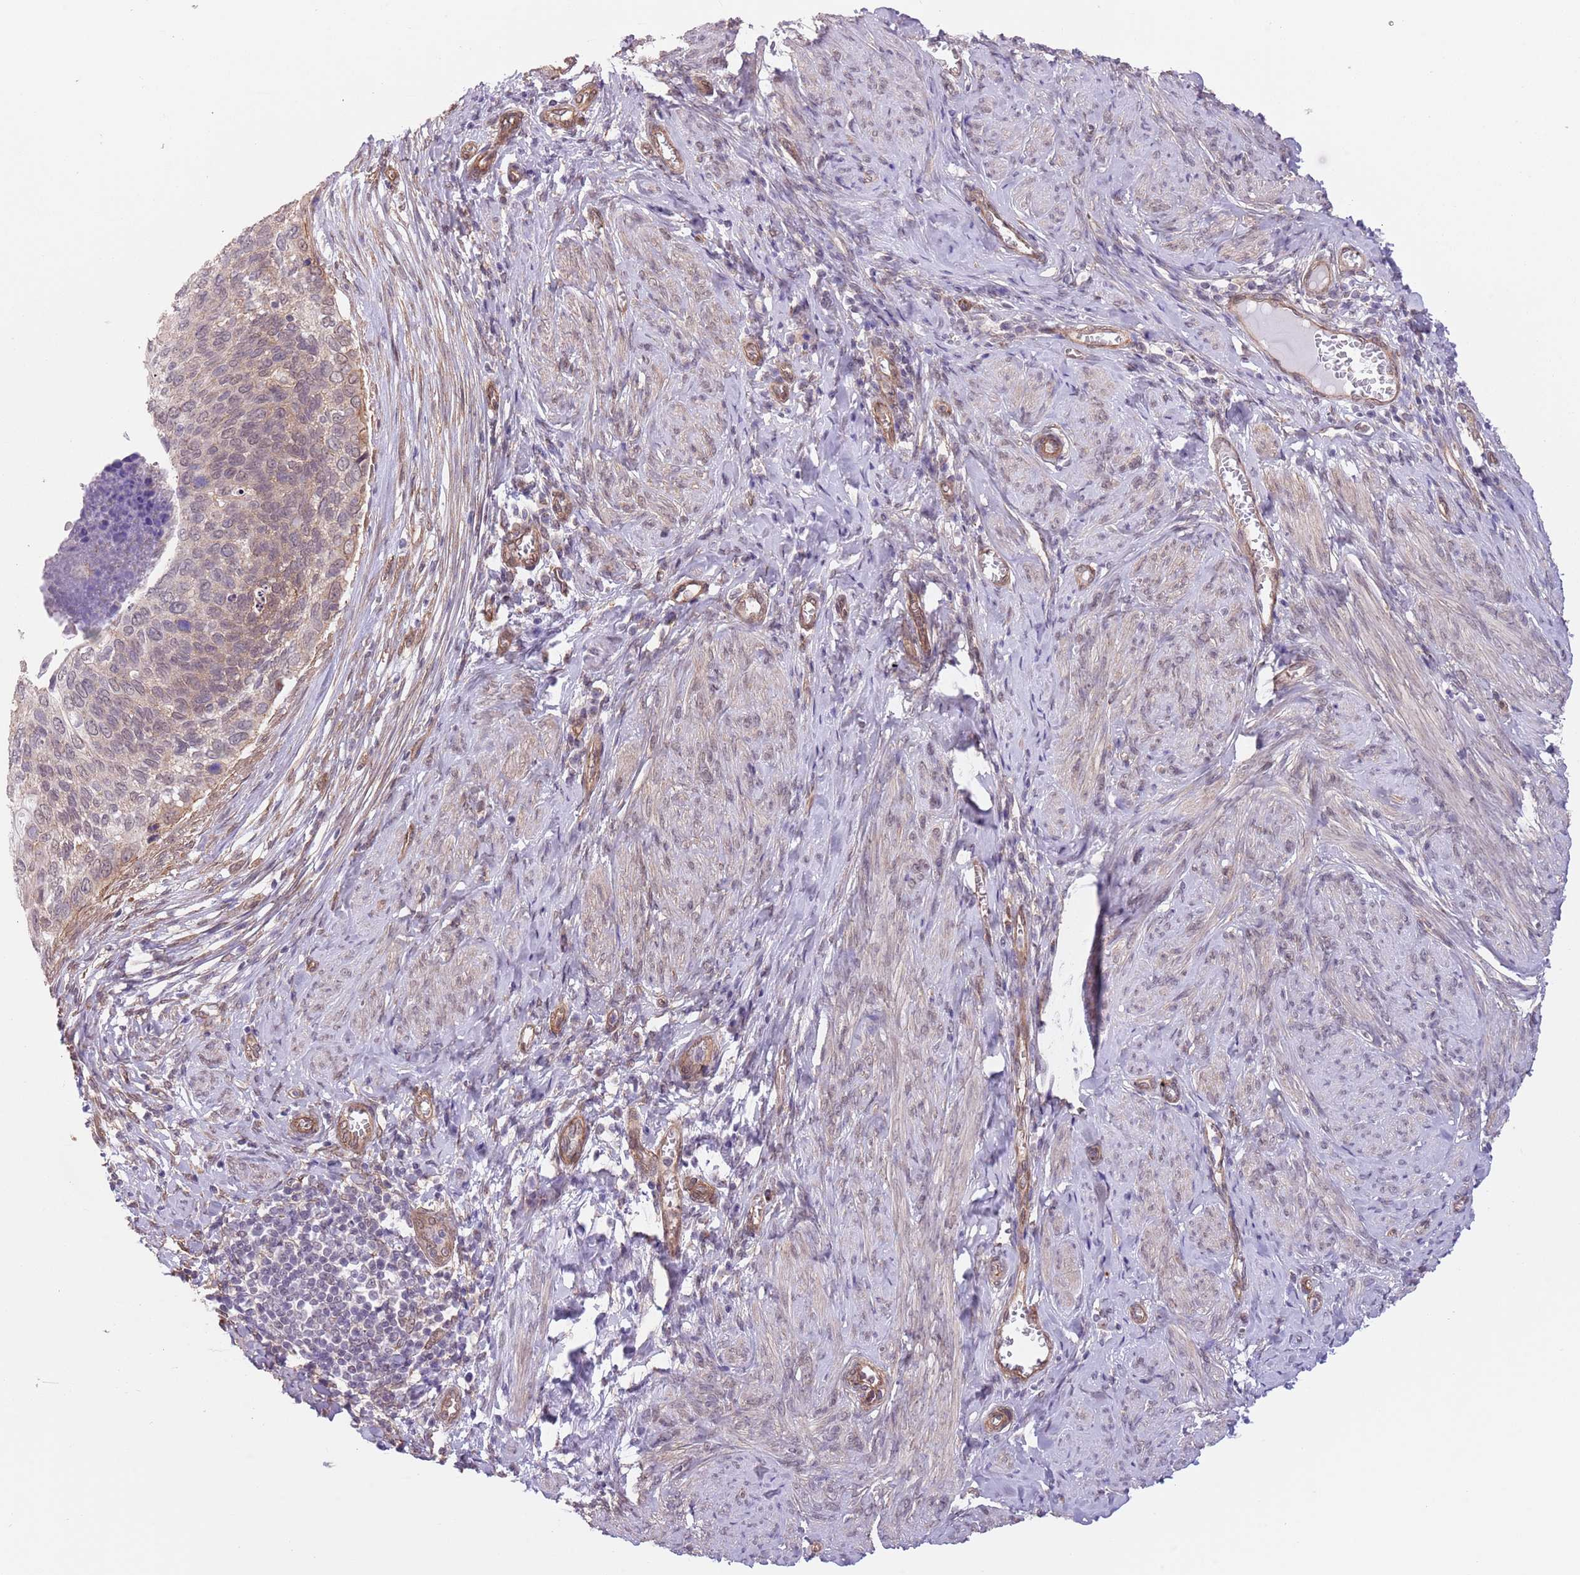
{"staining": {"intensity": "weak", "quantity": "25%-75%", "location": "cytoplasmic/membranous,nuclear"}, "tissue": "cervical cancer", "cell_type": "Tumor cells", "image_type": "cancer", "snomed": [{"axis": "morphology", "description": "Squamous cell carcinoma, NOS"}, {"axis": "topography", "description": "Cervix"}], "caption": "Immunohistochemistry (IHC) (DAB) staining of cervical cancer (squamous cell carcinoma) reveals weak cytoplasmic/membranous and nuclear protein staining in approximately 25%-75% of tumor cells.", "gene": "CREBZF", "patient": {"sex": "female", "age": 80}}